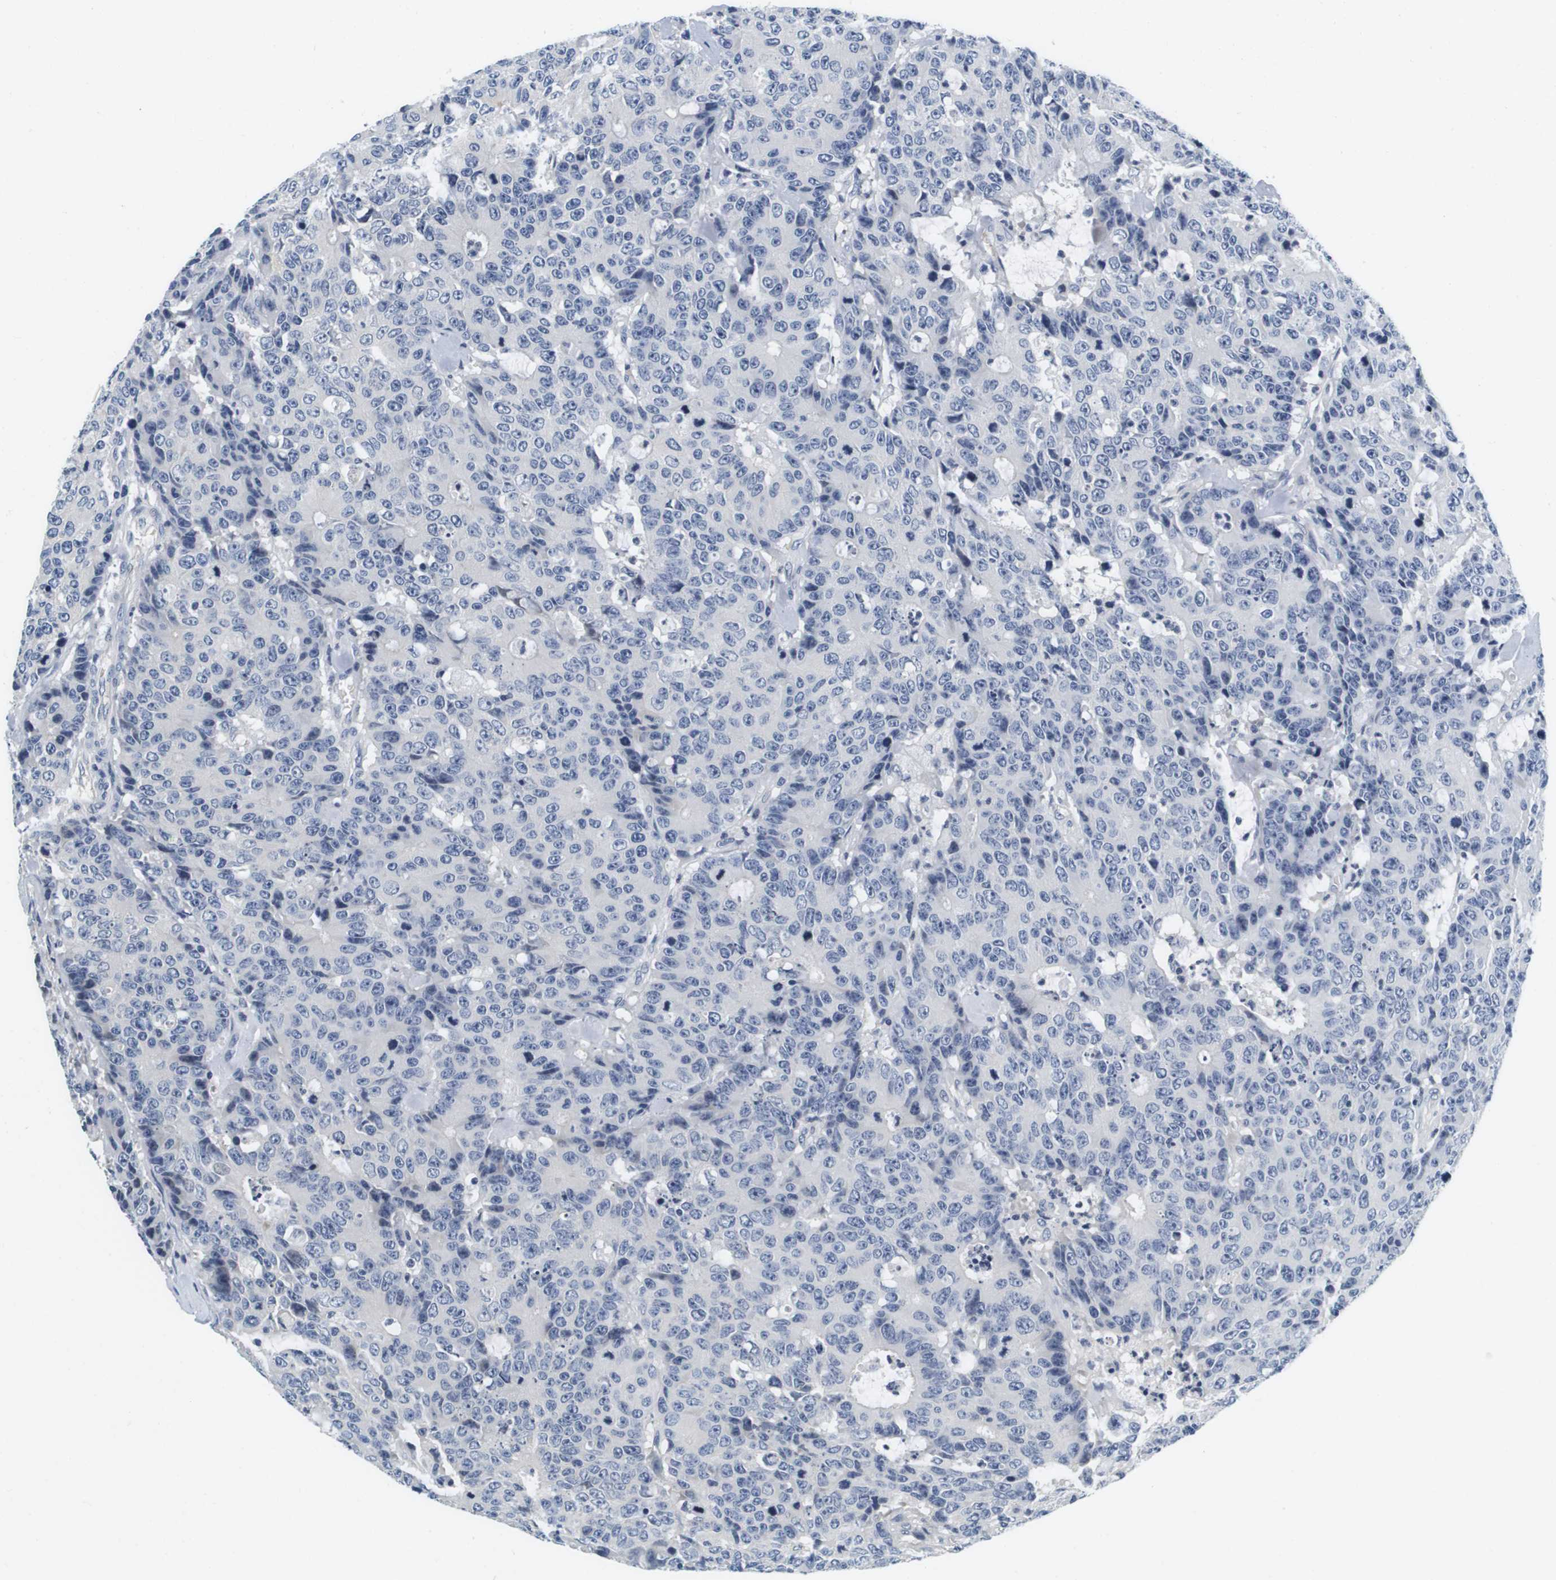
{"staining": {"intensity": "negative", "quantity": "none", "location": "none"}, "tissue": "colorectal cancer", "cell_type": "Tumor cells", "image_type": "cancer", "snomed": [{"axis": "morphology", "description": "Adenocarcinoma, NOS"}, {"axis": "topography", "description": "Colon"}], "caption": "IHC histopathology image of neoplastic tissue: human adenocarcinoma (colorectal) stained with DAB demonstrates no significant protein staining in tumor cells.", "gene": "KCNJ5", "patient": {"sex": "female", "age": 86}}